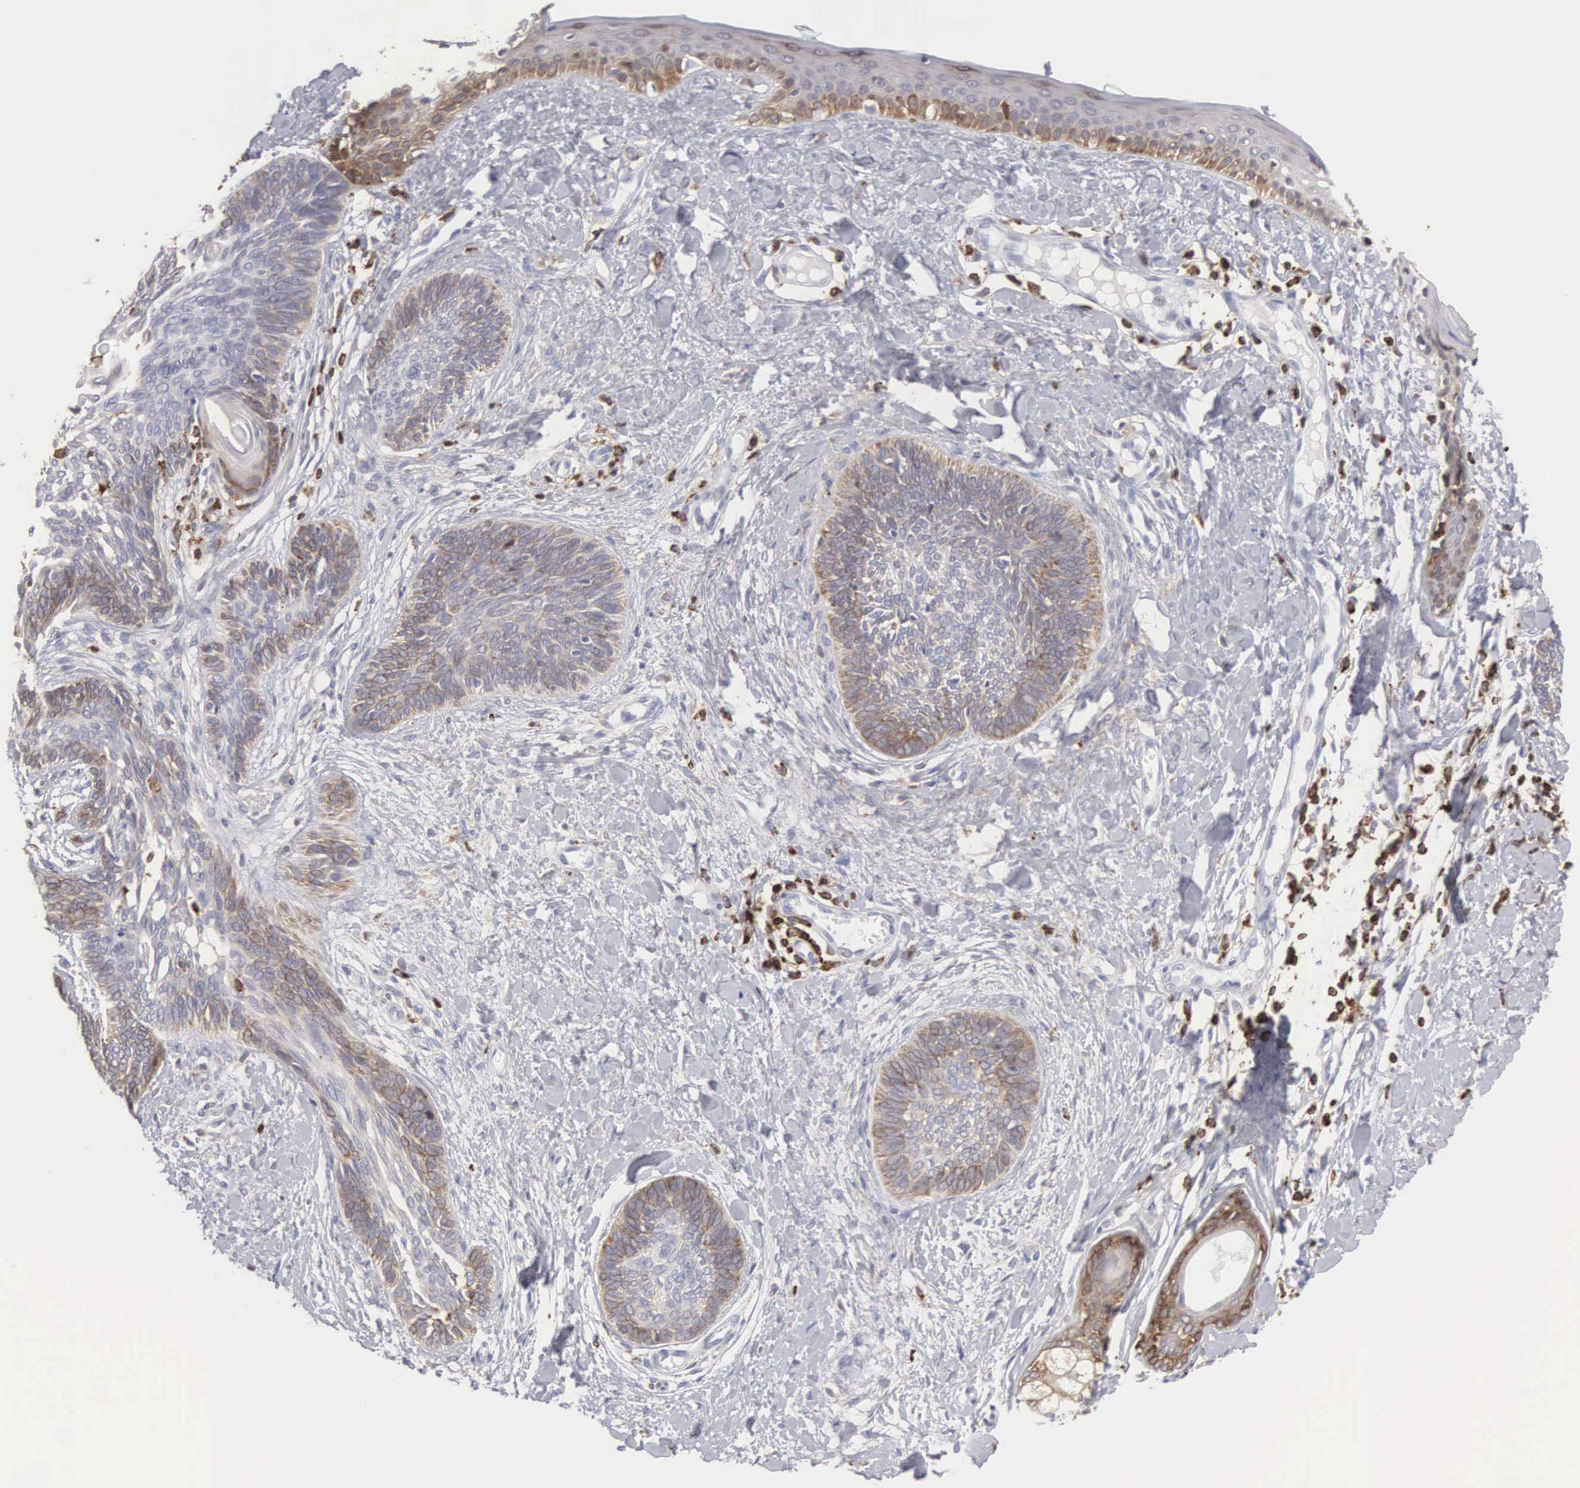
{"staining": {"intensity": "weak", "quantity": "25%-75%", "location": "cytoplasmic/membranous"}, "tissue": "skin cancer", "cell_type": "Tumor cells", "image_type": "cancer", "snomed": [{"axis": "morphology", "description": "Basal cell carcinoma"}, {"axis": "topography", "description": "Skin"}], "caption": "Immunohistochemical staining of skin cancer shows weak cytoplasmic/membranous protein positivity in approximately 25%-75% of tumor cells.", "gene": "SH3BP1", "patient": {"sex": "female", "age": 81}}